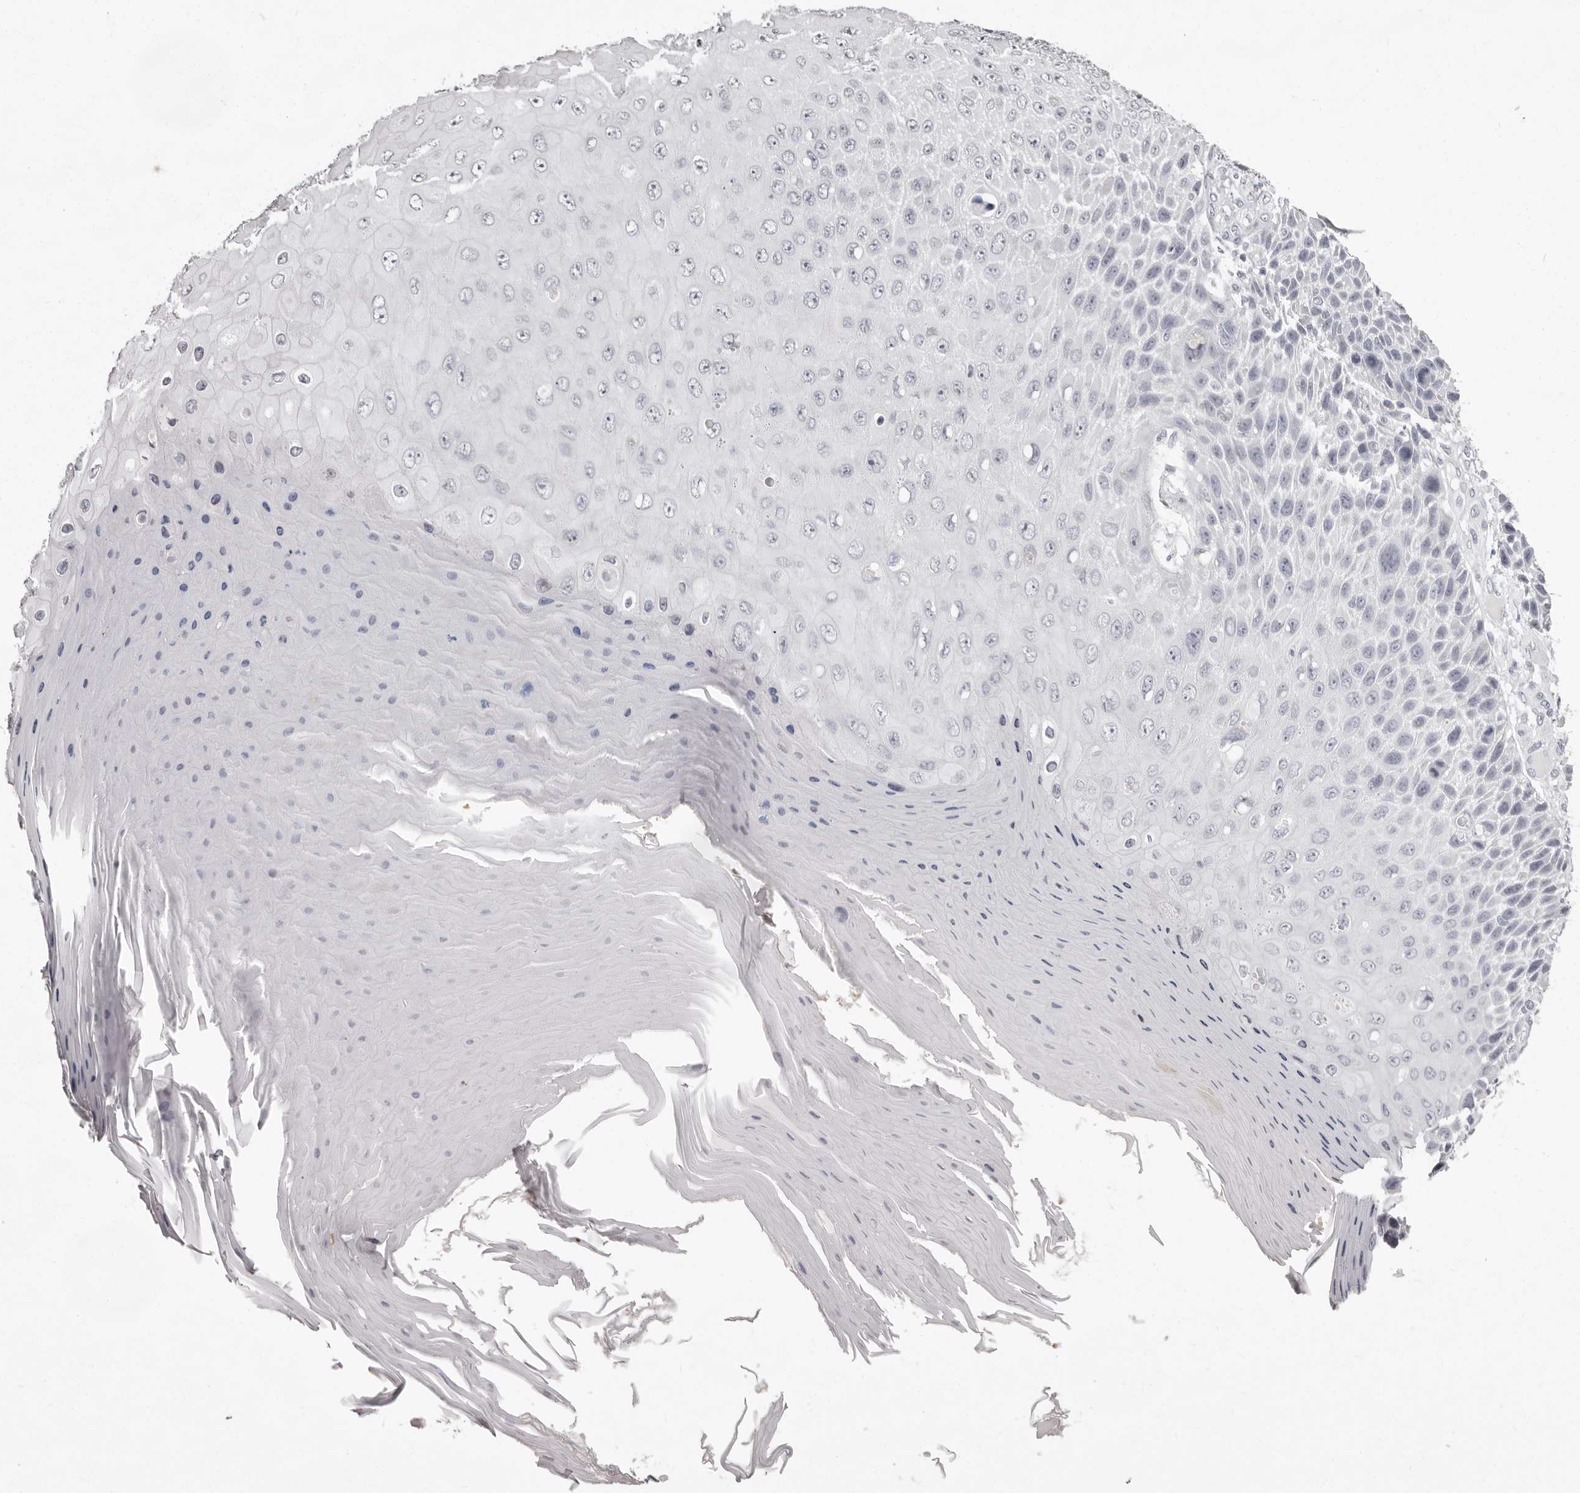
{"staining": {"intensity": "negative", "quantity": "none", "location": "none"}, "tissue": "skin cancer", "cell_type": "Tumor cells", "image_type": "cancer", "snomed": [{"axis": "morphology", "description": "Squamous cell carcinoma, NOS"}, {"axis": "topography", "description": "Skin"}], "caption": "This is an immunohistochemistry micrograph of human skin cancer. There is no positivity in tumor cells.", "gene": "C8orf74", "patient": {"sex": "female", "age": 88}}